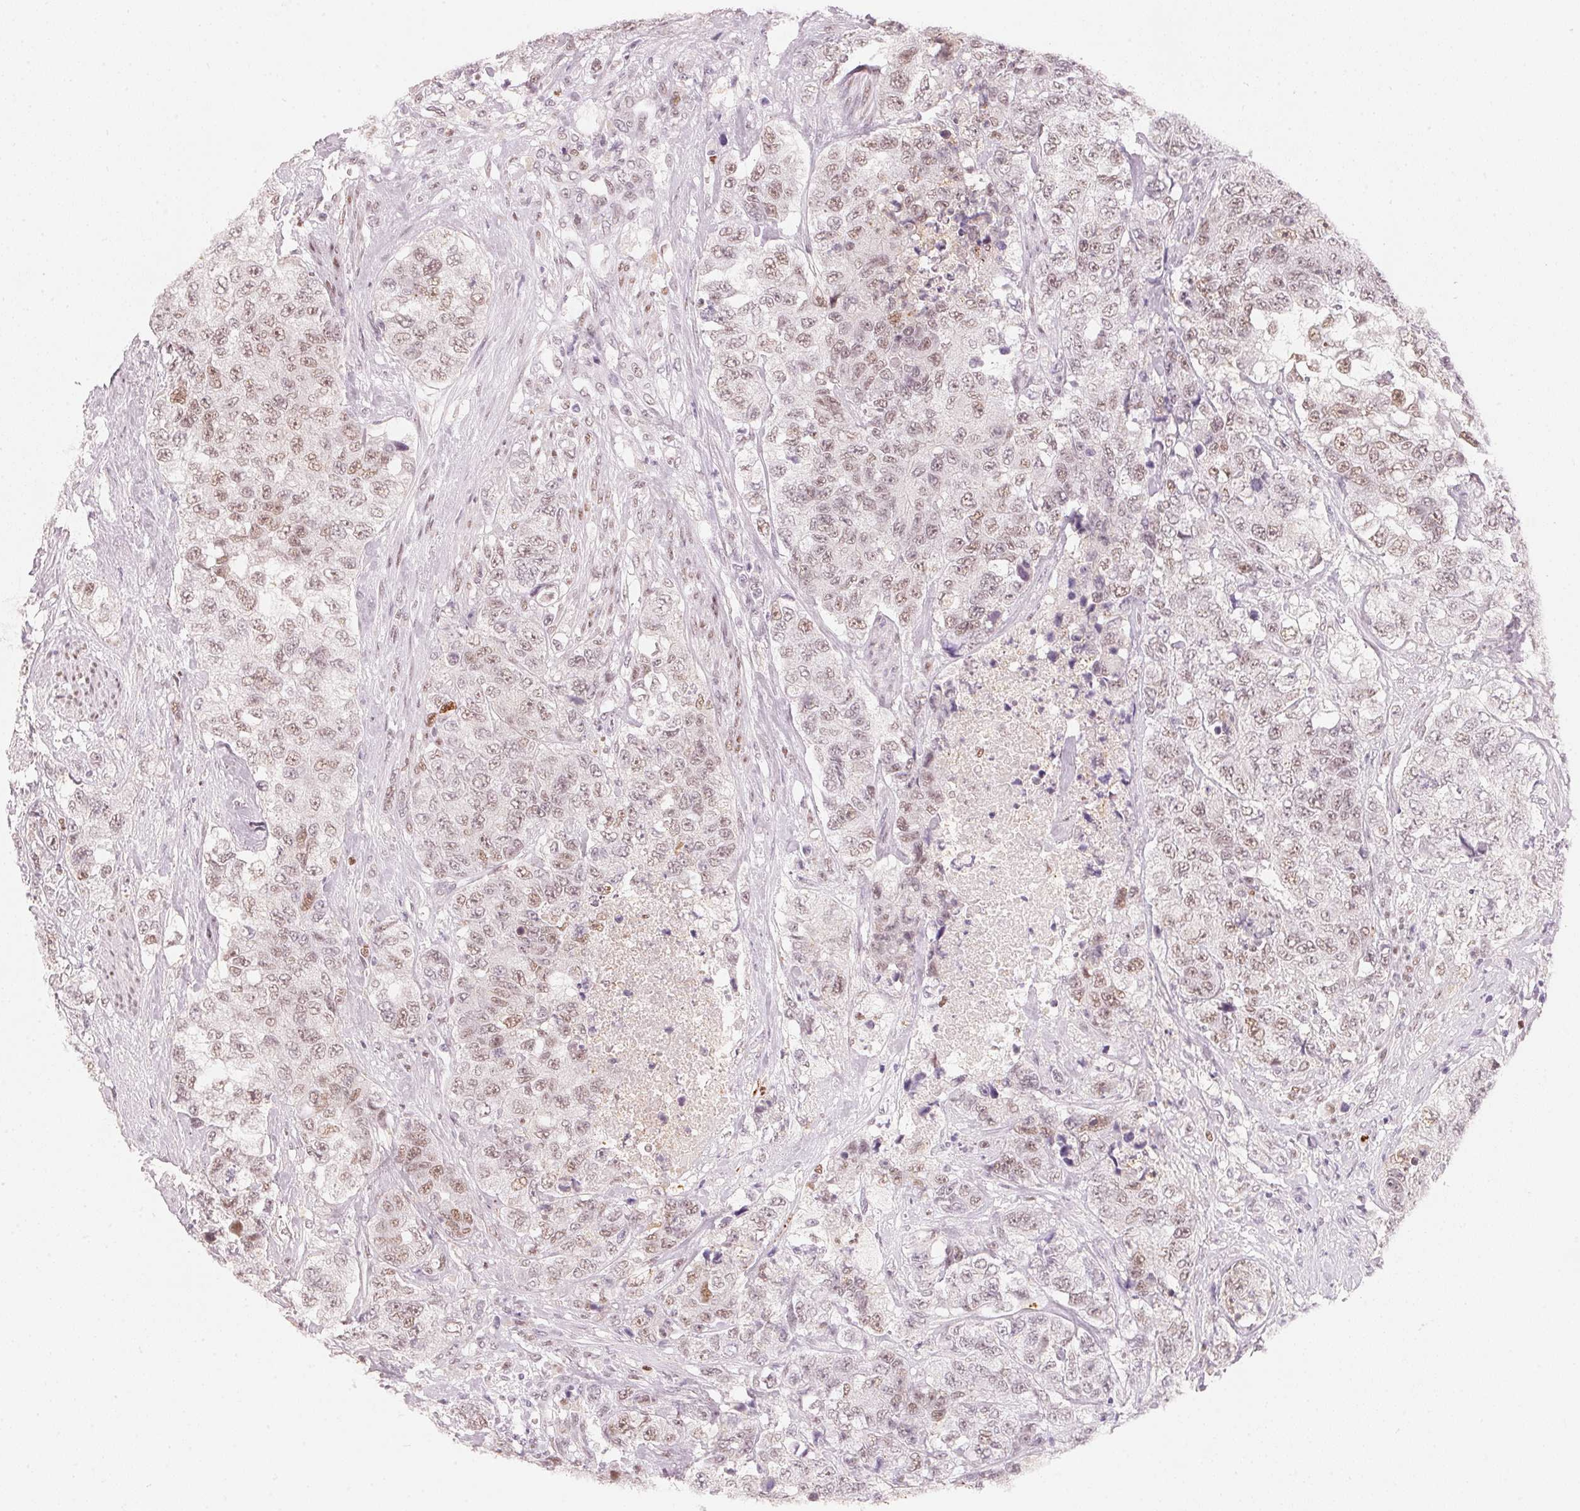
{"staining": {"intensity": "weak", "quantity": ">75%", "location": "nuclear"}, "tissue": "urothelial cancer", "cell_type": "Tumor cells", "image_type": "cancer", "snomed": [{"axis": "morphology", "description": "Urothelial carcinoma, High grade"}, {"axis": "topography", "description": "Urinary bladder"}], "caption": "Urothelial cancer was stained to show a protein in brown. There is low levels of weak nuclear positivity in about >75% of tumor cells.", "gene": "ARHGAP22", "patient": {"sex": "female", "age": 78}}